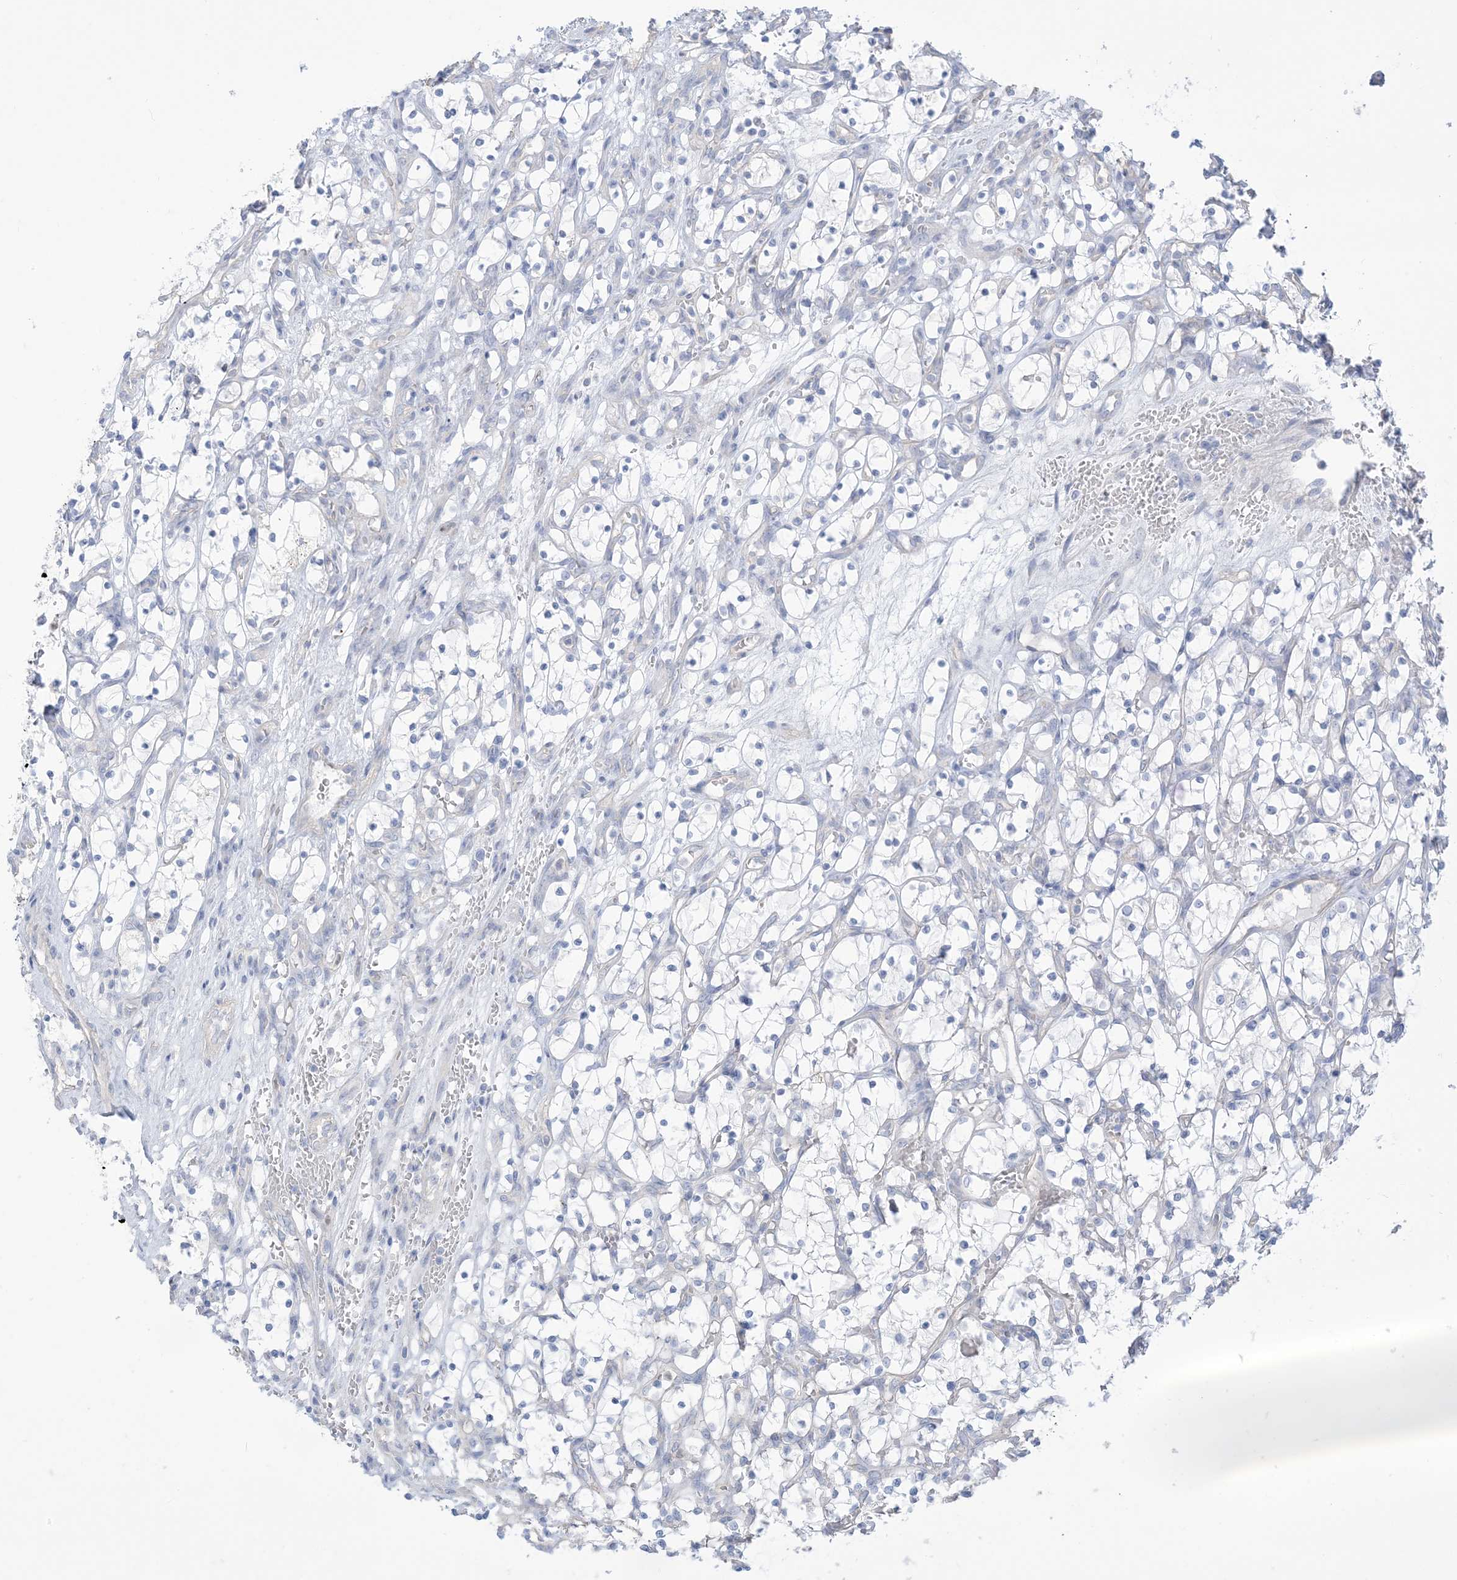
{"staining": {"intensity": "negative", "quantity": "none", "location": "none"}, "tissue": "renal cancer", "cell_type": "Tumor cells", "image_type": "cancer", "snomed": [{"axis": "morphology", "description": "Adenocarcinoma, NOS"}, {"axis": "topography", "description": "Kidney"}], "caption": "An IHC histopathology image of renal cancer (adenocarcinoma) is shown. There is no staining in tumor cells of renal cancer (adenocarcinoma).", "gene": "MTHFD2L", "patient": {"sex": "female", "age": 69}}